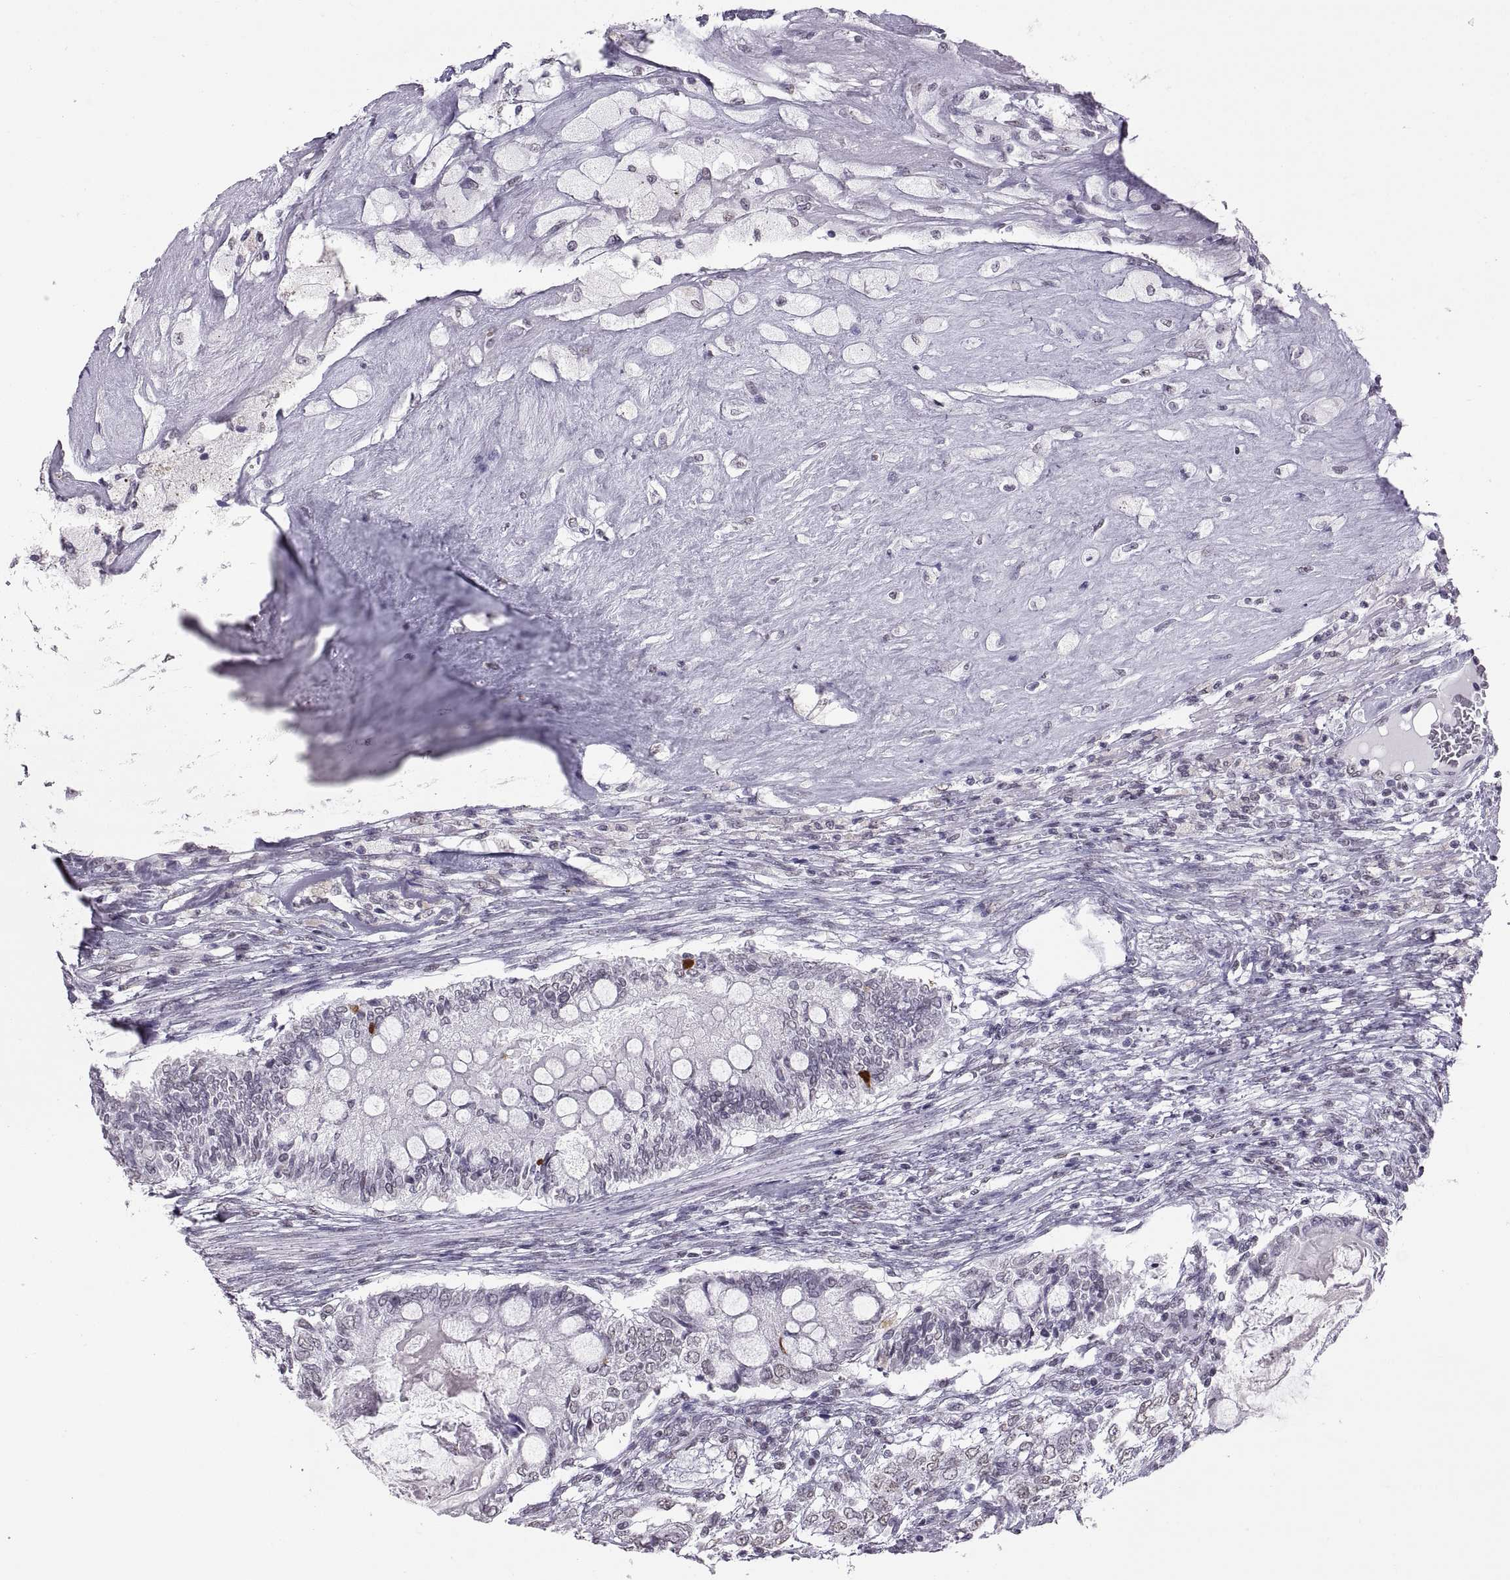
{"staining": {"intensity": "negative", "quantity": "none", "location": "none"}, "tissue": "testis cancer", "cell_type": "Tumor cells", "image_type": "cancer", "snomed": [{"axis": "morphology", "description": "Seminoma, NOS"}, {"axis": "morphology", "description": "Carcinoma, Embryonal, NOS"}, {"axis": "topography", "description": "Testis"}], "caption": "The histopathology image exhibits no staining of tumor cells in testis cancer (seminoma). (Brightfield microscopy of DAB (3,3'-diaminobenzidine) IHC at high magnification).", "gene": "CARTPT", "patient": {"sex": "male", "age": 41}}